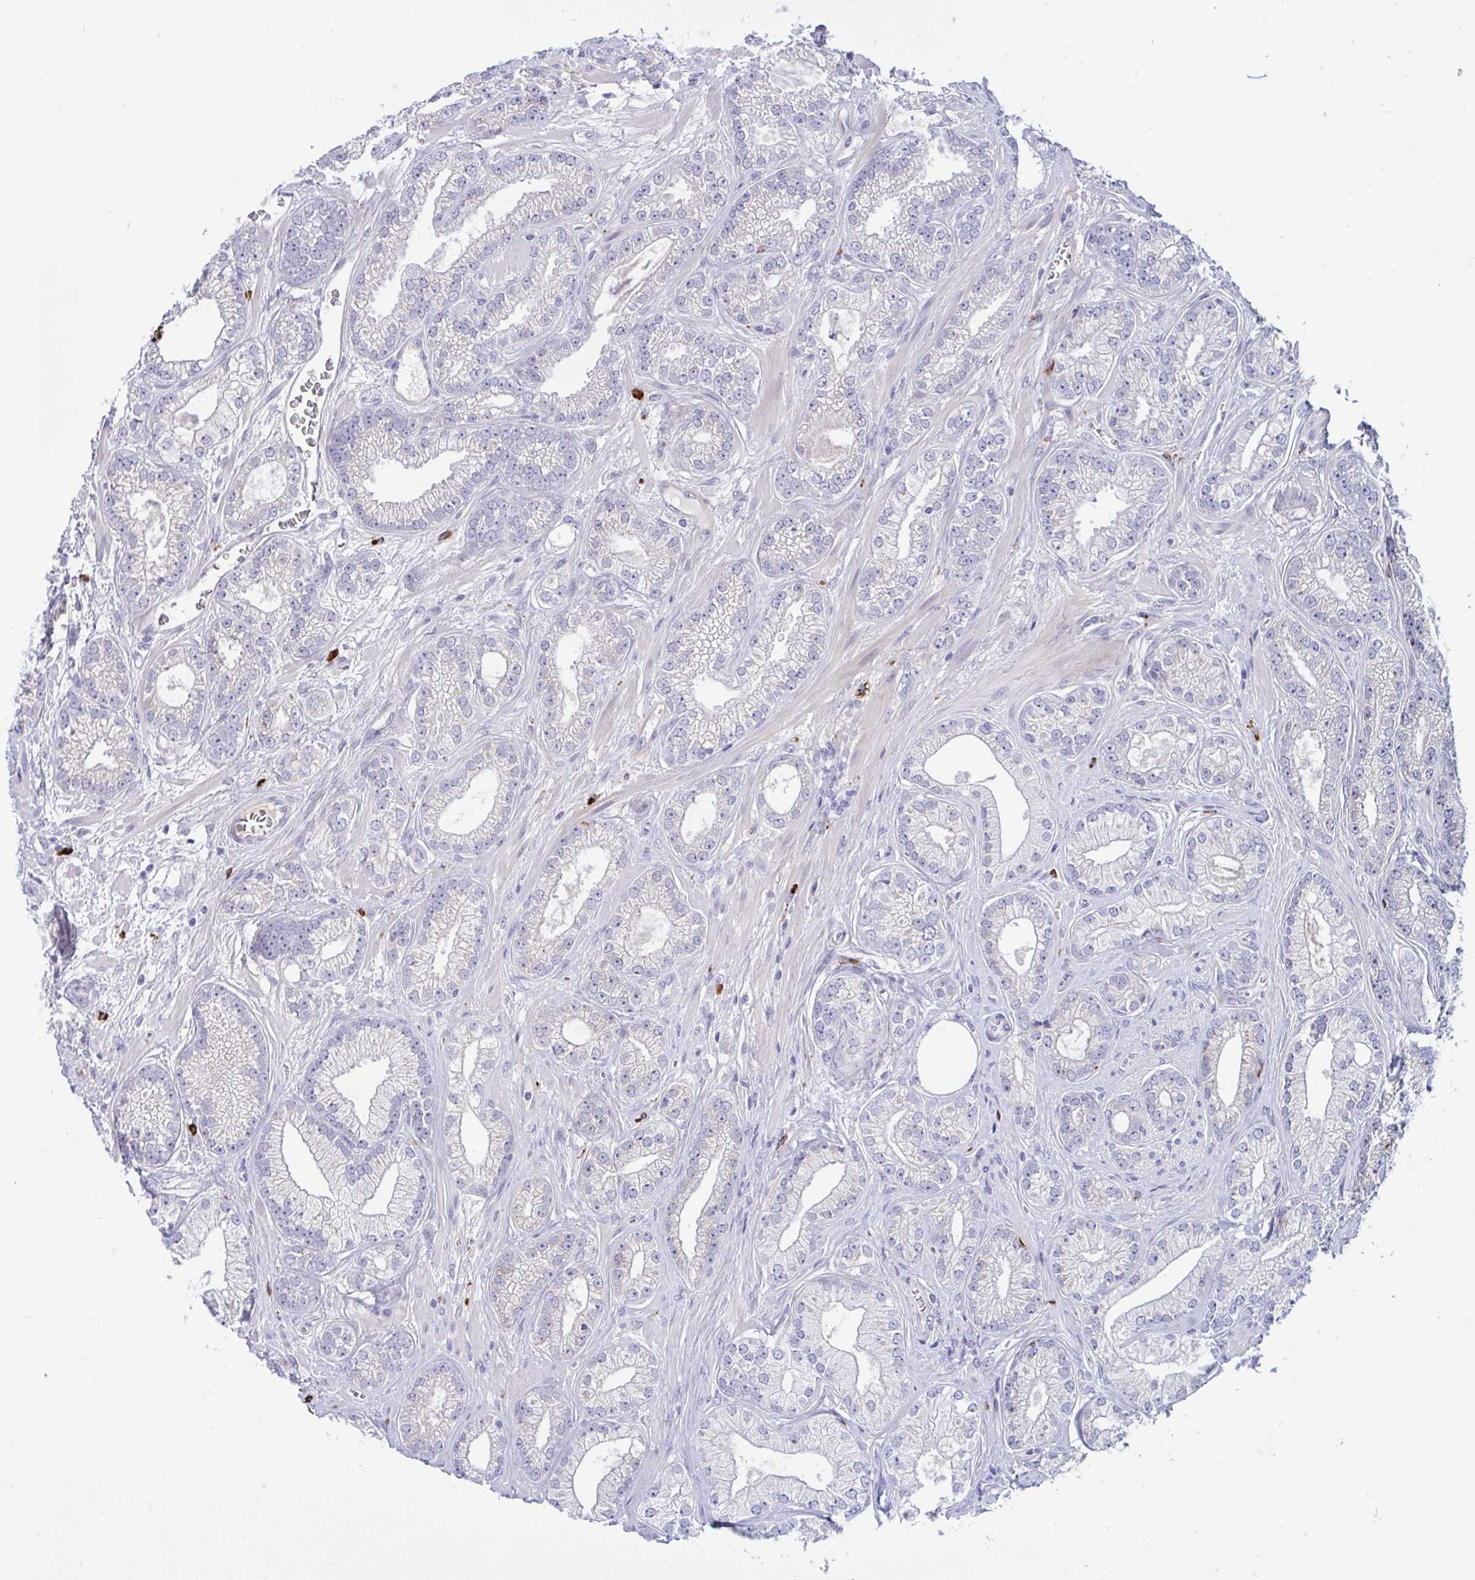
{"staining": {"intensity": "weak", "quantity": "25%-75%", "location": "cytoplasmic/membranous"}, "tissue": "prostate cancer", "cell_type": "Tumor cells", "image_type": "cancer", "snomed": [{"axis": "morphology", "description": "Adenocarcinoma, High grade"}, {"axis": "topography", "description": "Prostate"}], "caption": "About 25%-75% of tumor cells in prostate cancer (adenocarcinoma (high-grade)) demonstrate weak cytoplasmic/membranous protein staining as visualized by brown immunohistochemical staining.", "gene": "FAM219B", "patient": {"sex": "male", "age": 66}}